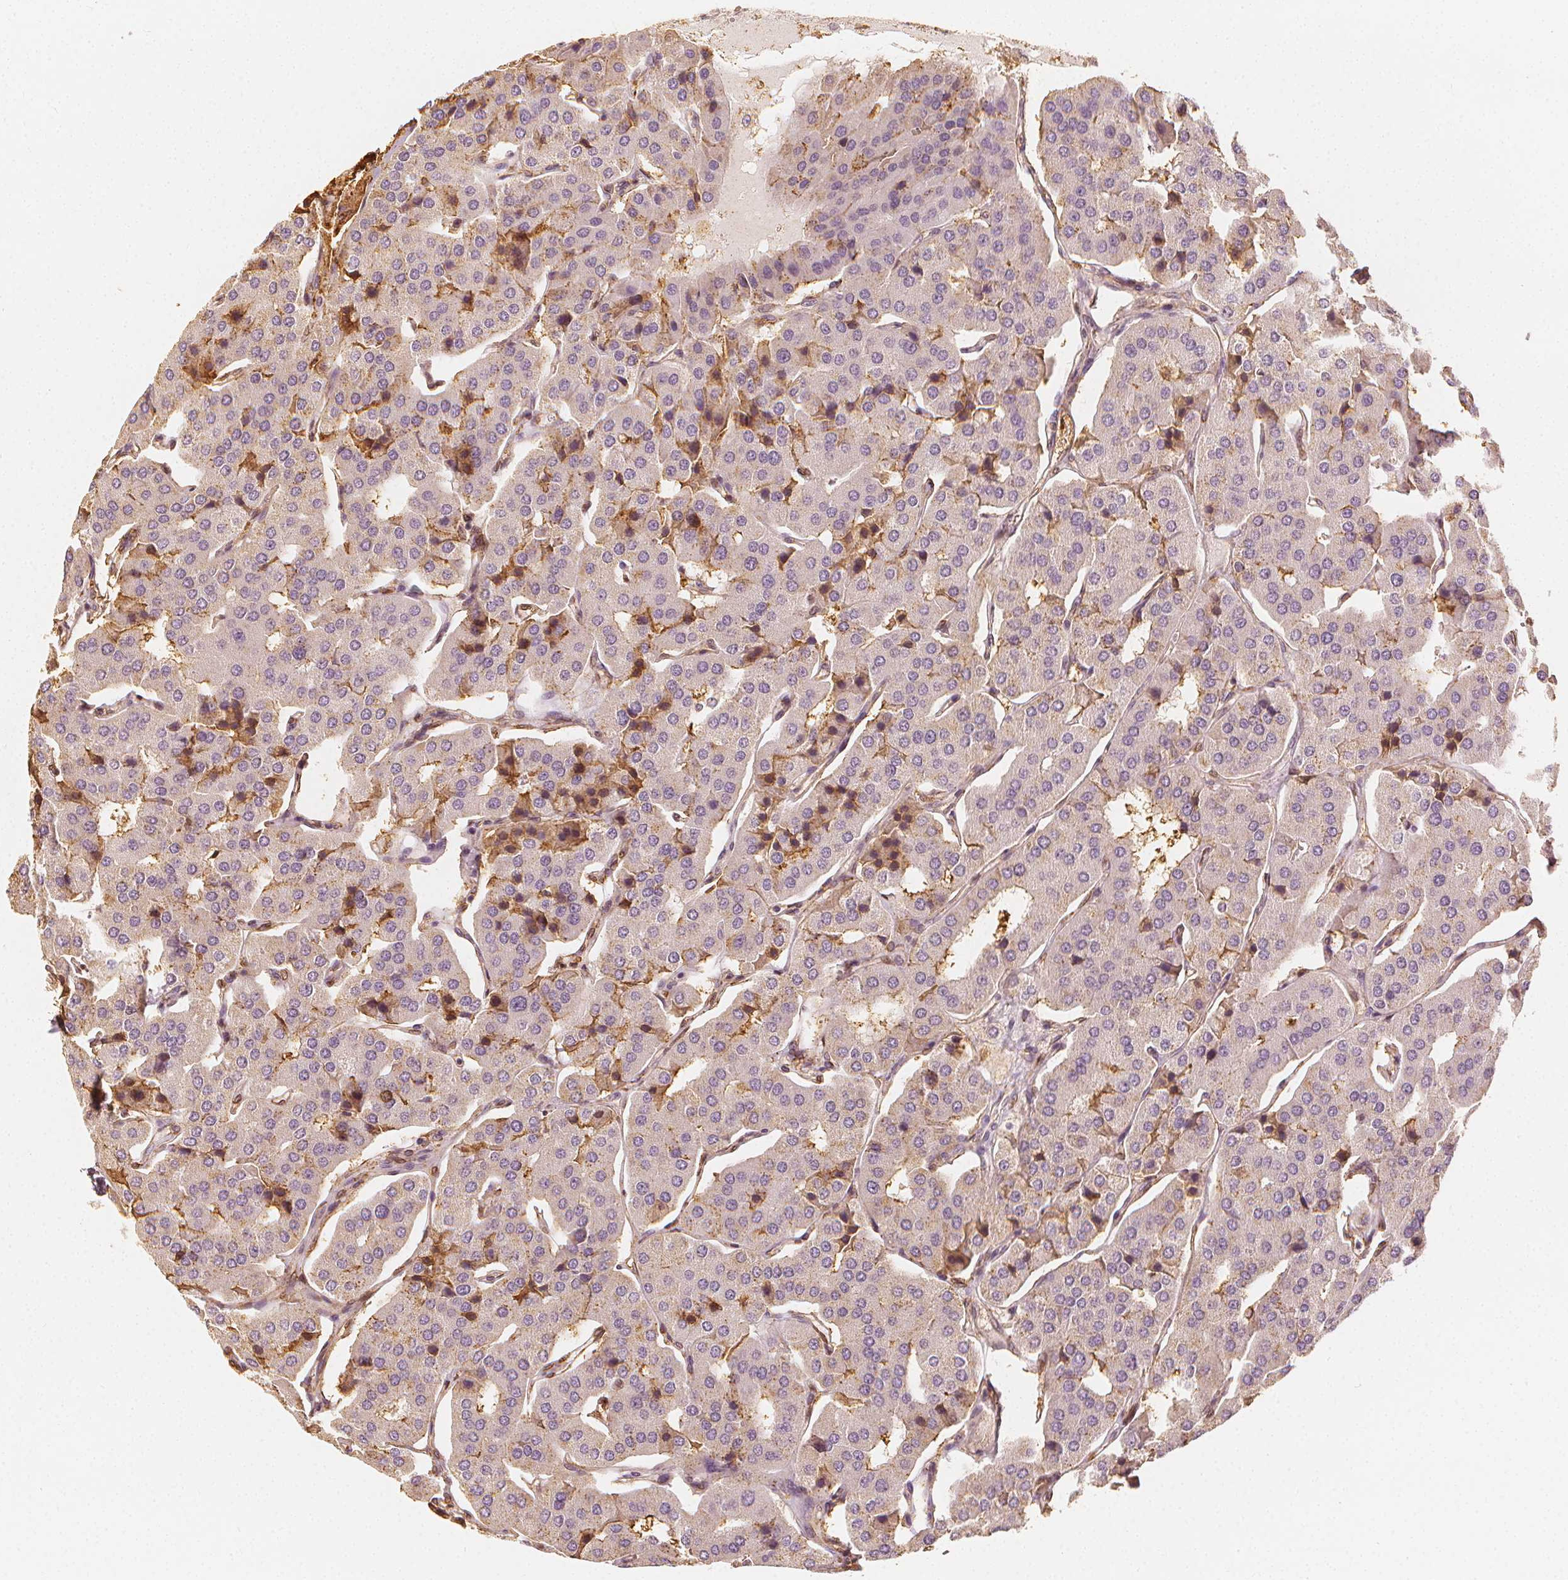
{"staining": {"intensity": "negative", "quantity": "none", "location": "none"}, "tissue": "parathyroid gland", "cell_type": "Glandular cells", "image_type": "normal", "snomed": [{"axis": "morphology", "description": "Normal tissue, NOS"}, {"axis": "morphology", "description": "Adenoma, NOS"}, {"axis": "topography", "description": "Parathyroid gland"}], "caption": "Immunohistochemical staining of normal parathyroid gland displays no significant expression in glandular cells. (DAB immunohistochemistry visualized using brightfield microscopy, high magnification).", "gene": "ARHGAP26", "patient": {"sex": "female", "age": 86}}